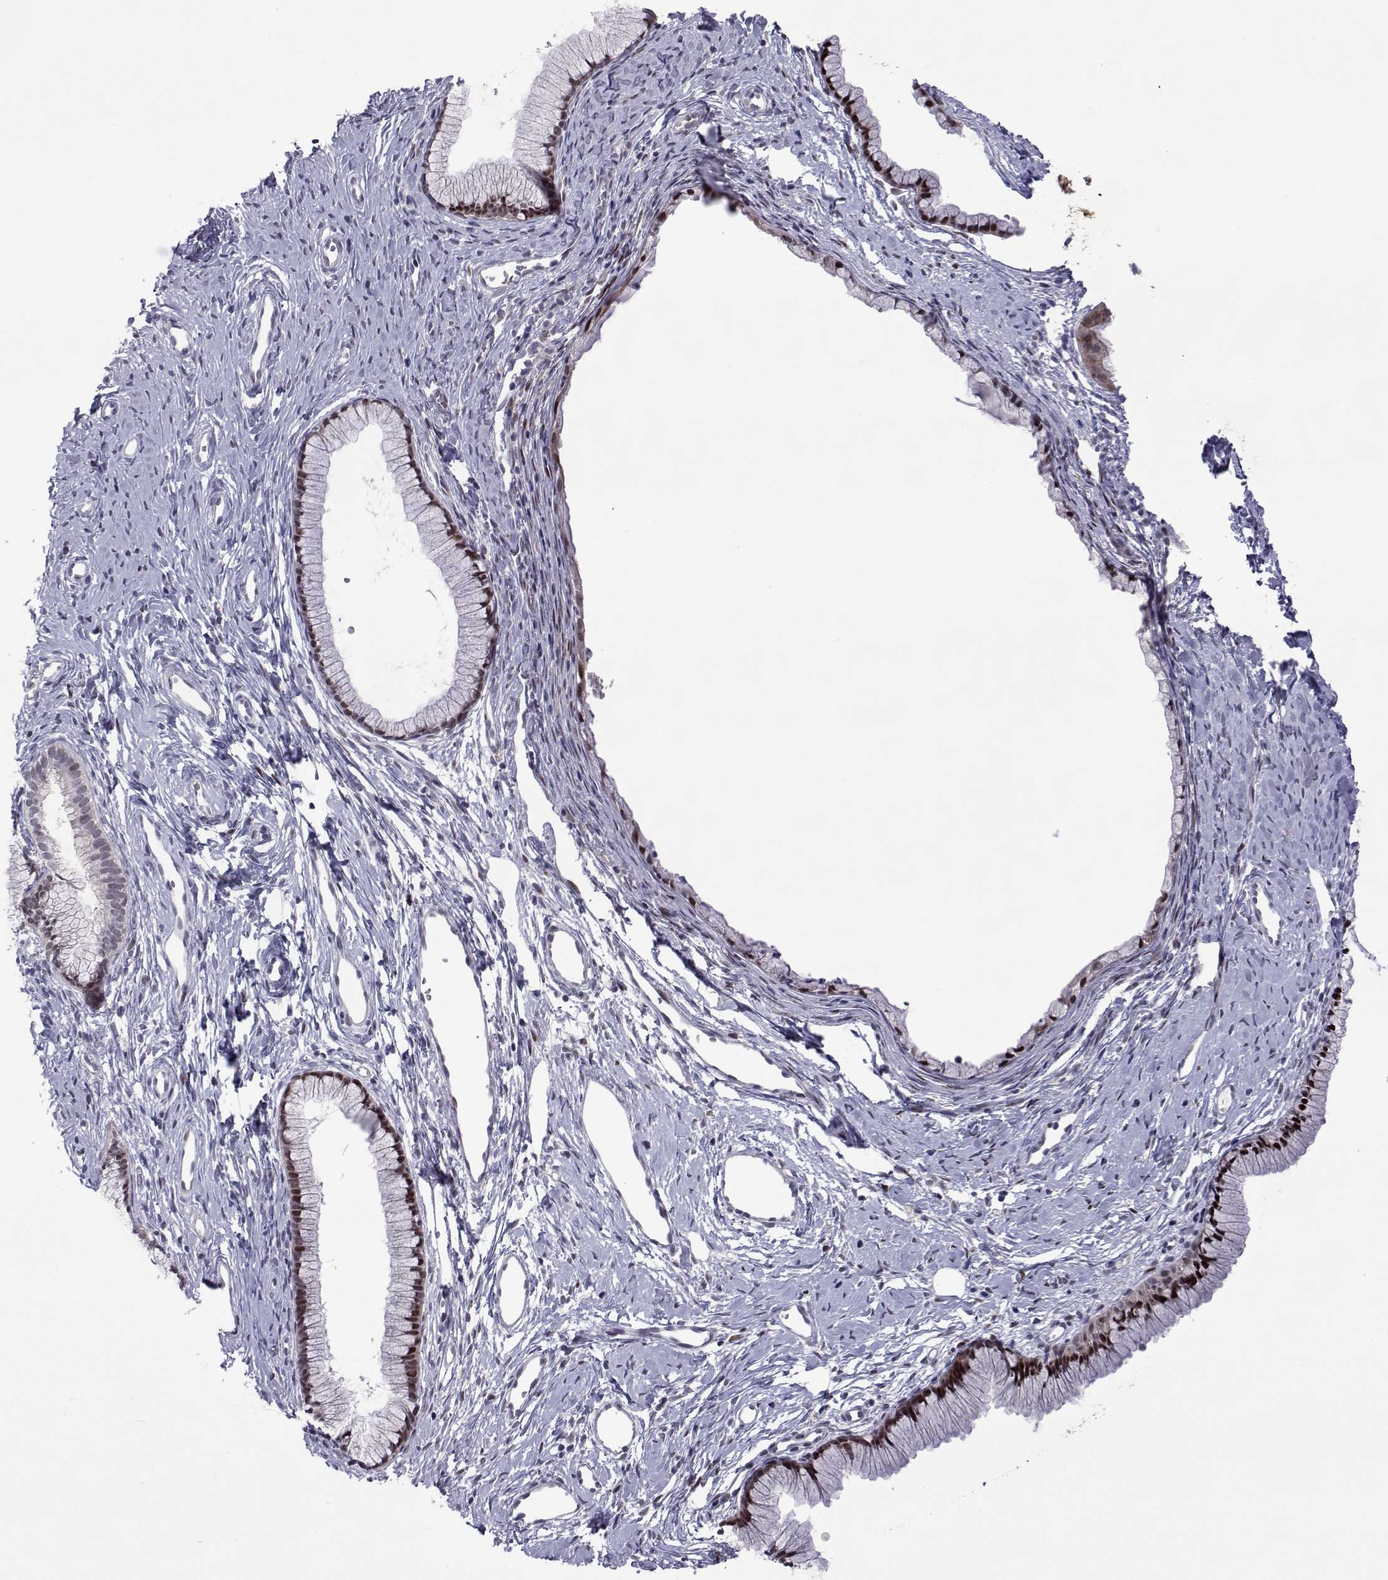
{"staining": {"intensity": "moderate", "quantity": ">75%", "location": "nuclear"}, "tissue": "cervix", "cell_type": "Glandular cells", "image_type": "normal", "snomed": [{"axis": "morphology", "description": "Normal tissue, NOS"}, {"axis": "topography", "description": "Cervix"}], "caption": "This histopathology image displays normal cervix stained with immunohistochemistry to label a protein in brown. The nuclear of glandular cells show moderate positivity for the protein. Nuclei are counter-stained blue.", "gene": "EFCAB3", "patient": {"sex": "female", "age": 40}}